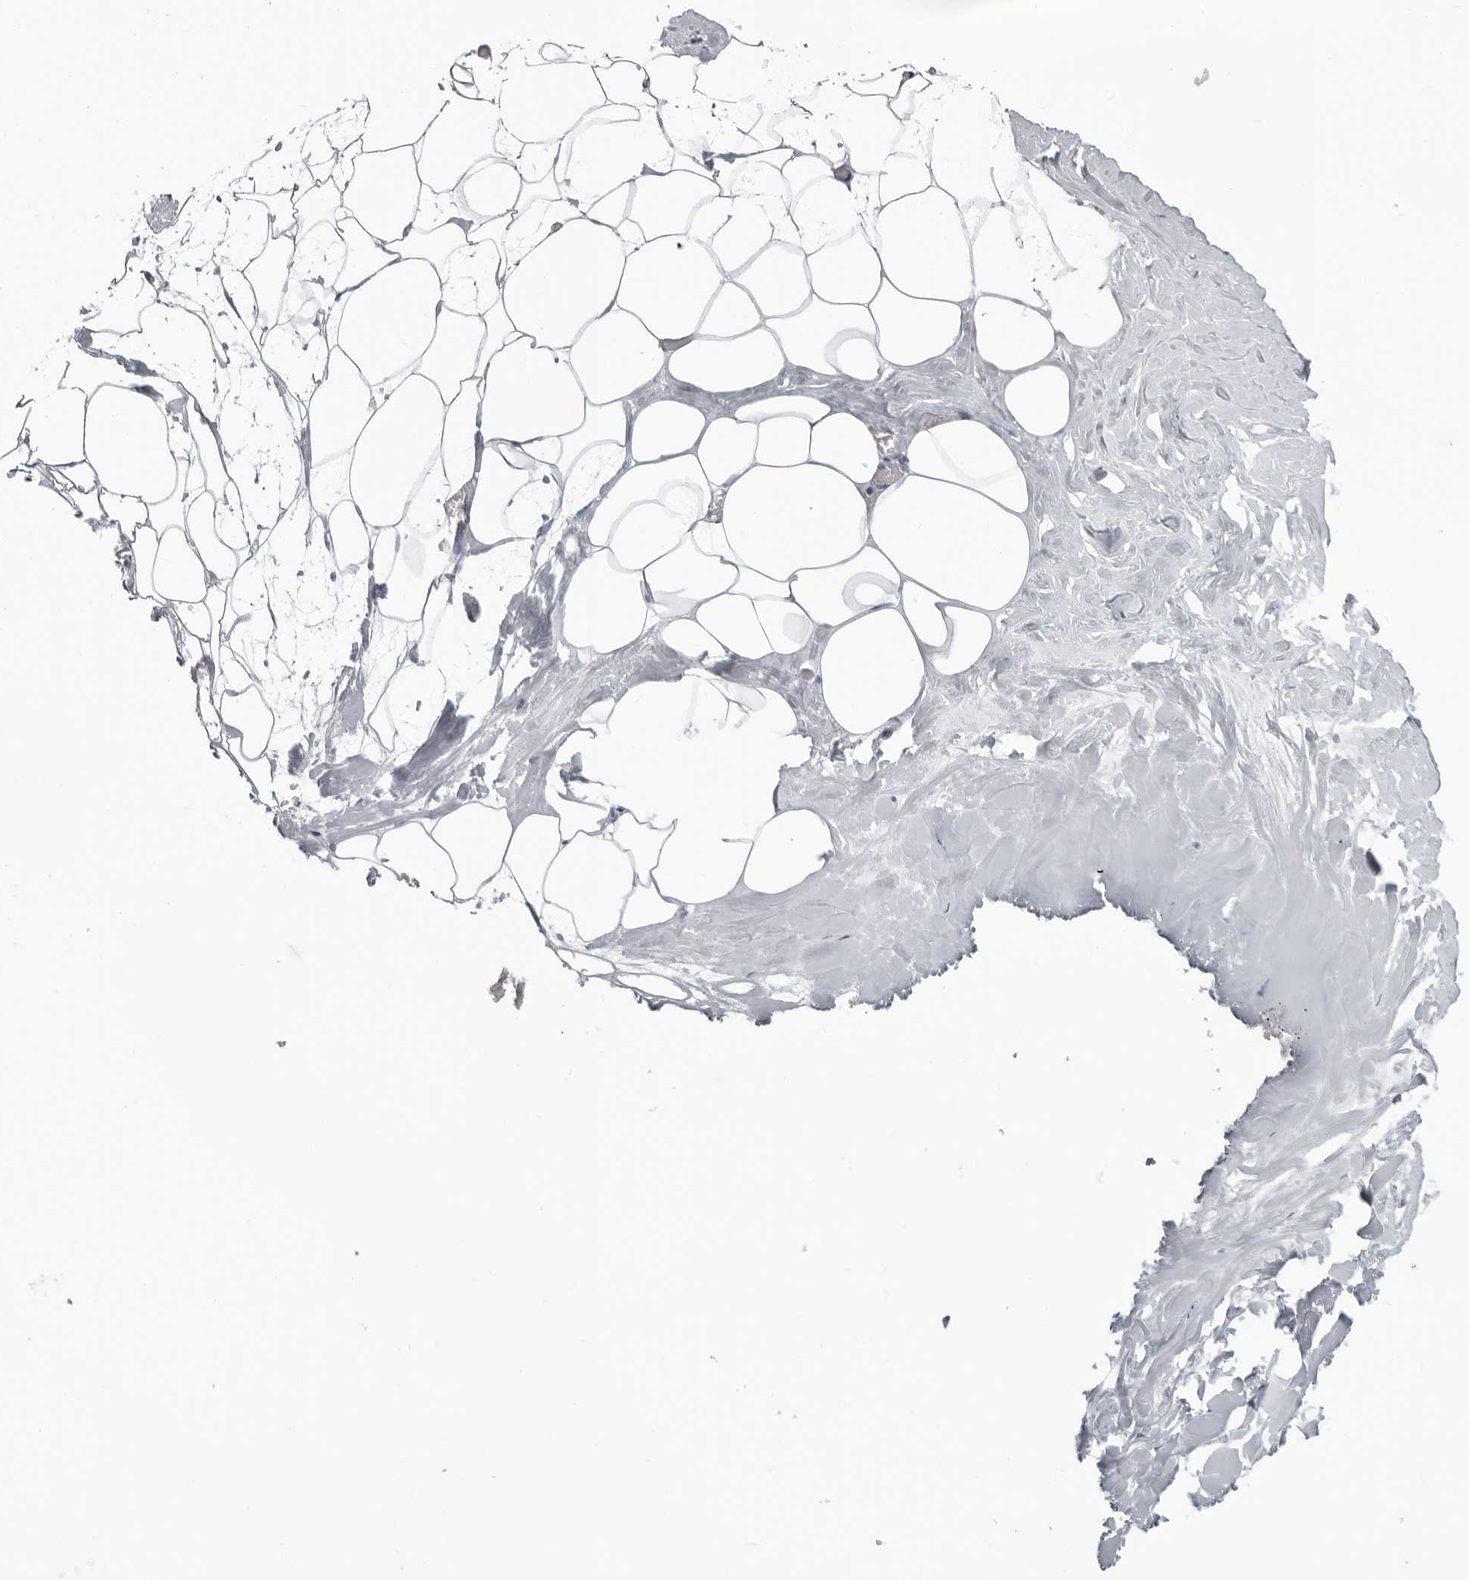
{"staining": {"intensity": "negative", "quantity": "none", "location": "none"}, "tissue": "adipose tissue", "cell_type": "Adipocytes", "image_type": "normal", "snomed": [{"axis": "morphology", "description": "Normal tissue, NOS"}, {"axis": "morphology", "description": "Fibrosis, NOS"}, {"axis": "topography", "description": "Breast"}, {"axis": "topography", "description": "Adipose tissue"}], "caption": "DAB (3,3'-diaminobenzidine) immunohistochemical staining of normal adipose tissue demonstrates no significant staining in adipocytes.", "gene": "OPLAH", "patient": {"sex": "female", "age": 39}}